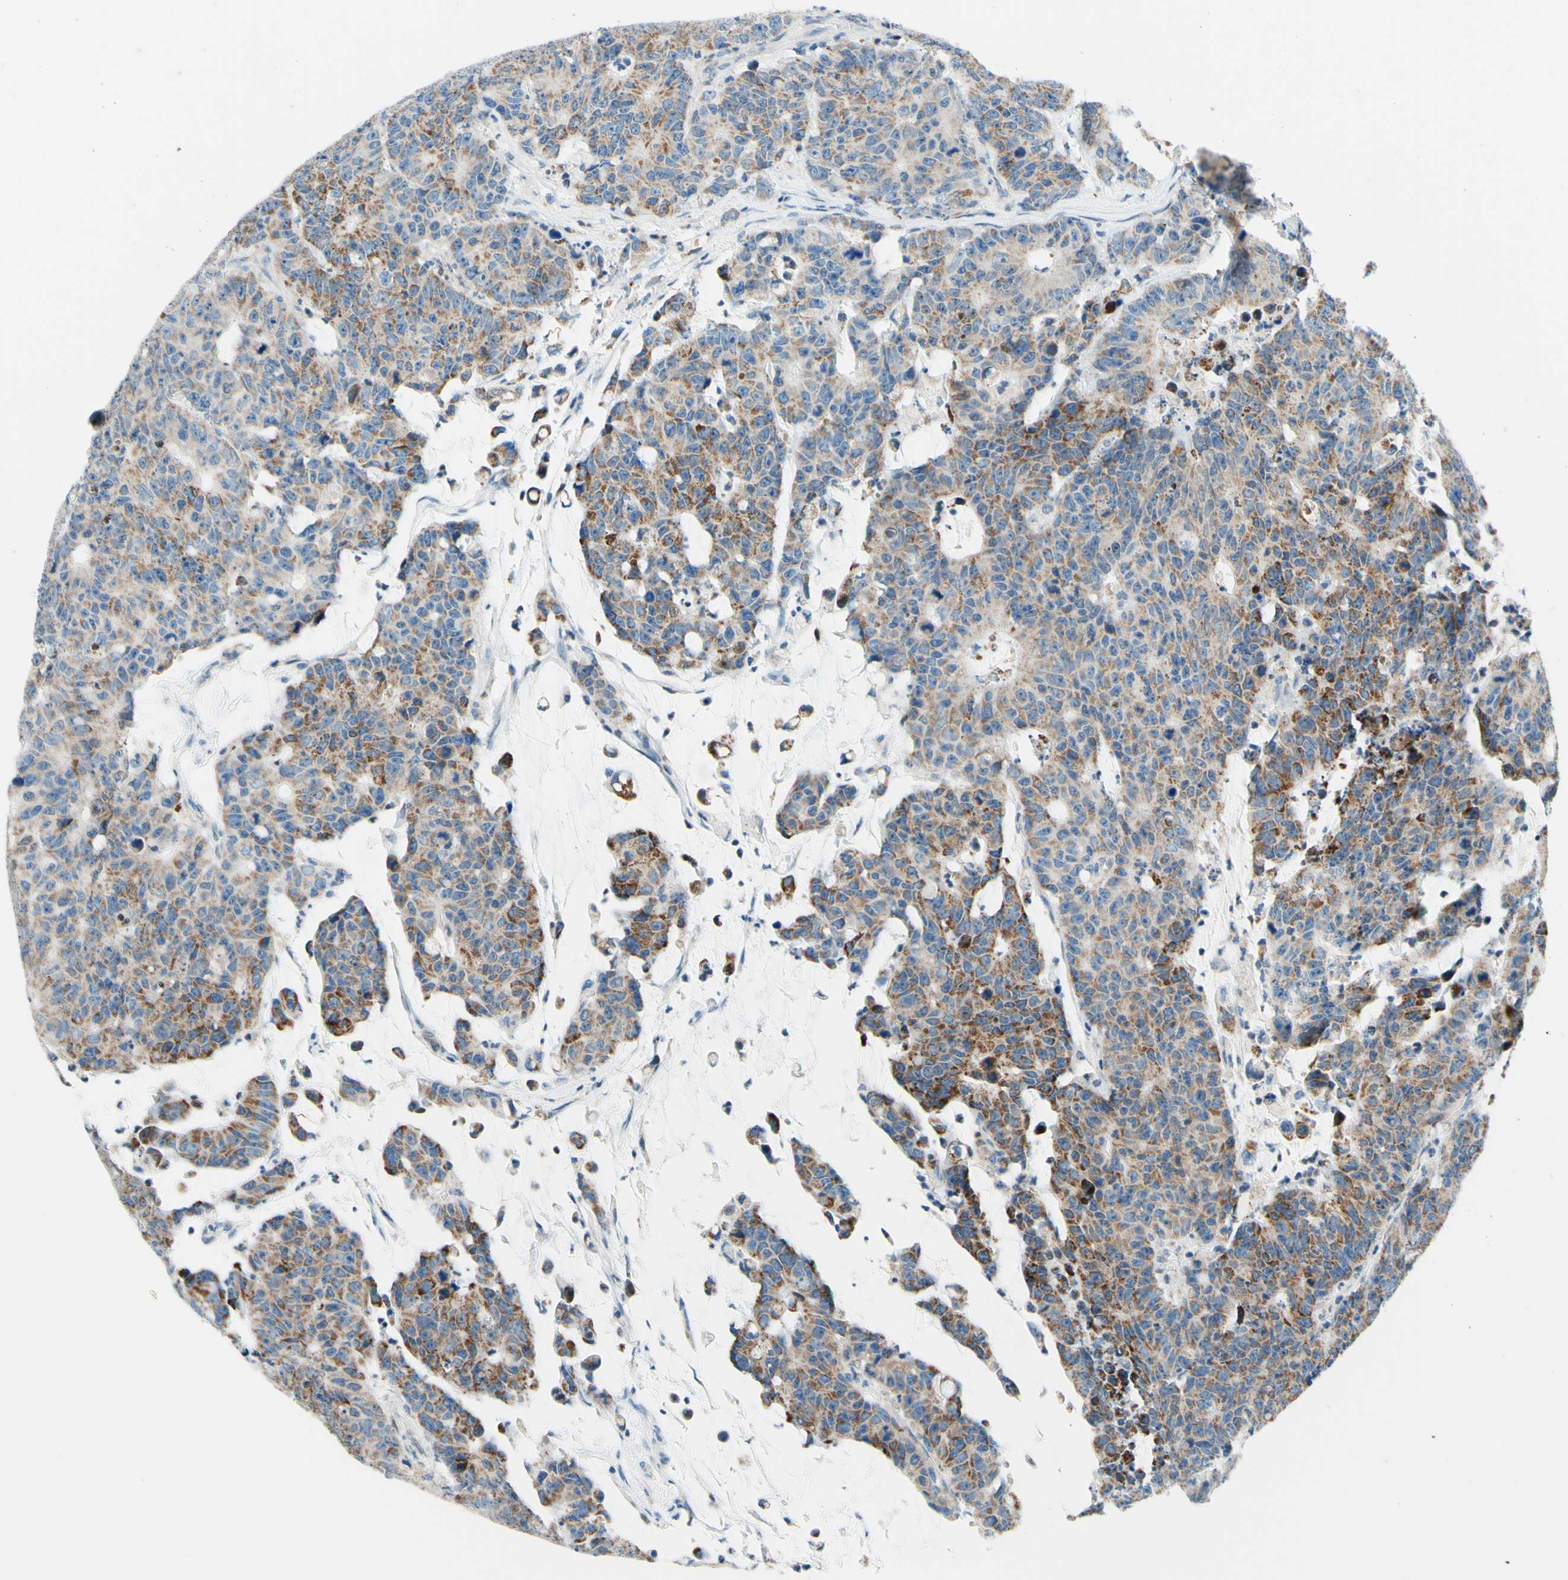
{"staining": {"intensity": "weak", "quantity": ">75%", "location": "cytoplasmic/membranous"}, "tissue": "colorectal cancer", "cell_type": "Tumor cells", "image_type": "cancer", "snomed": [{"axis": "morphology", "description": "Adenocarcinoma, NOS"}, {"axis": "topography", "description": "Colon"}], "caption": "High-magnification brightfield microscopy of colorectal adenocarcinoma stained with DAB (3,3'-diaminobenzidine) (brown) and counterstained with hematoxylin (blue). tumor cells exhibit weak cytoplasmic/membranous positivity is appreciated in approximately>75% of cells.", "gene": "CBX7", "patient": {"sex": "female", "age": 86}}